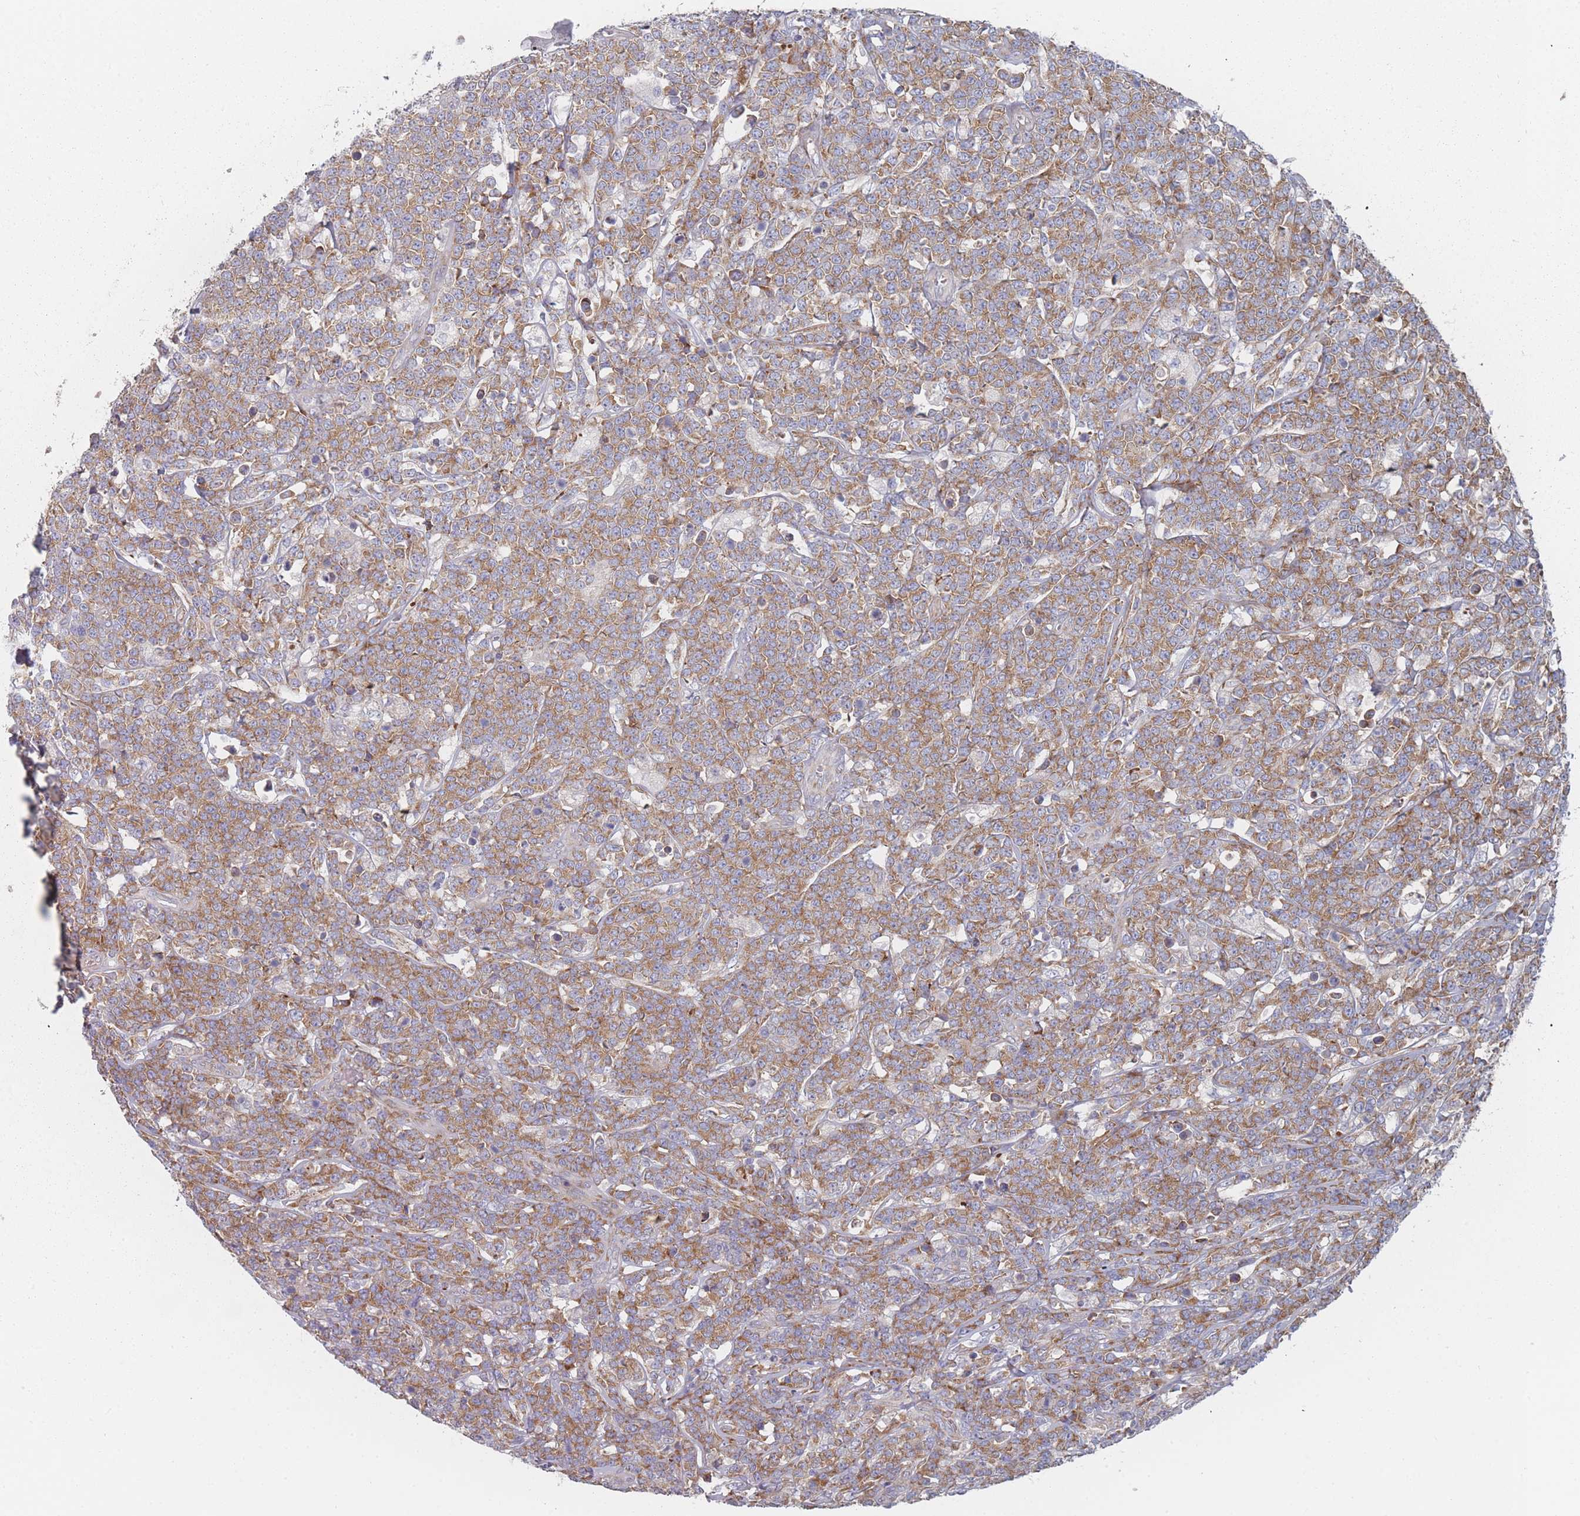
{"staining": {"intensity": "moderate", "quantity": ">75%", "location": "cytoplasmic/membranous"}, "tissue": "lymphoma", "cell_type": "Tumor cells", "image_type": "cancer", "snomed": [{"axis": "morphology", "description": "Malignant lymphoma, non-Hodgkin's type, High grade"}, {"axis": "topography", "description": "Small intestine"}], "caption": "Immunohistochemistry (IHC) (DAB (3,3'-diaminobenzidine)) staining of human malignant lymphoma, non-Hodgkin's type (high-grade) reveals moderate cytoplasmic/membranous protein staining in approximately >75% of tumor cells.", "gene": "CACNG5", "patient": {"sex": "male", "age": 8}}